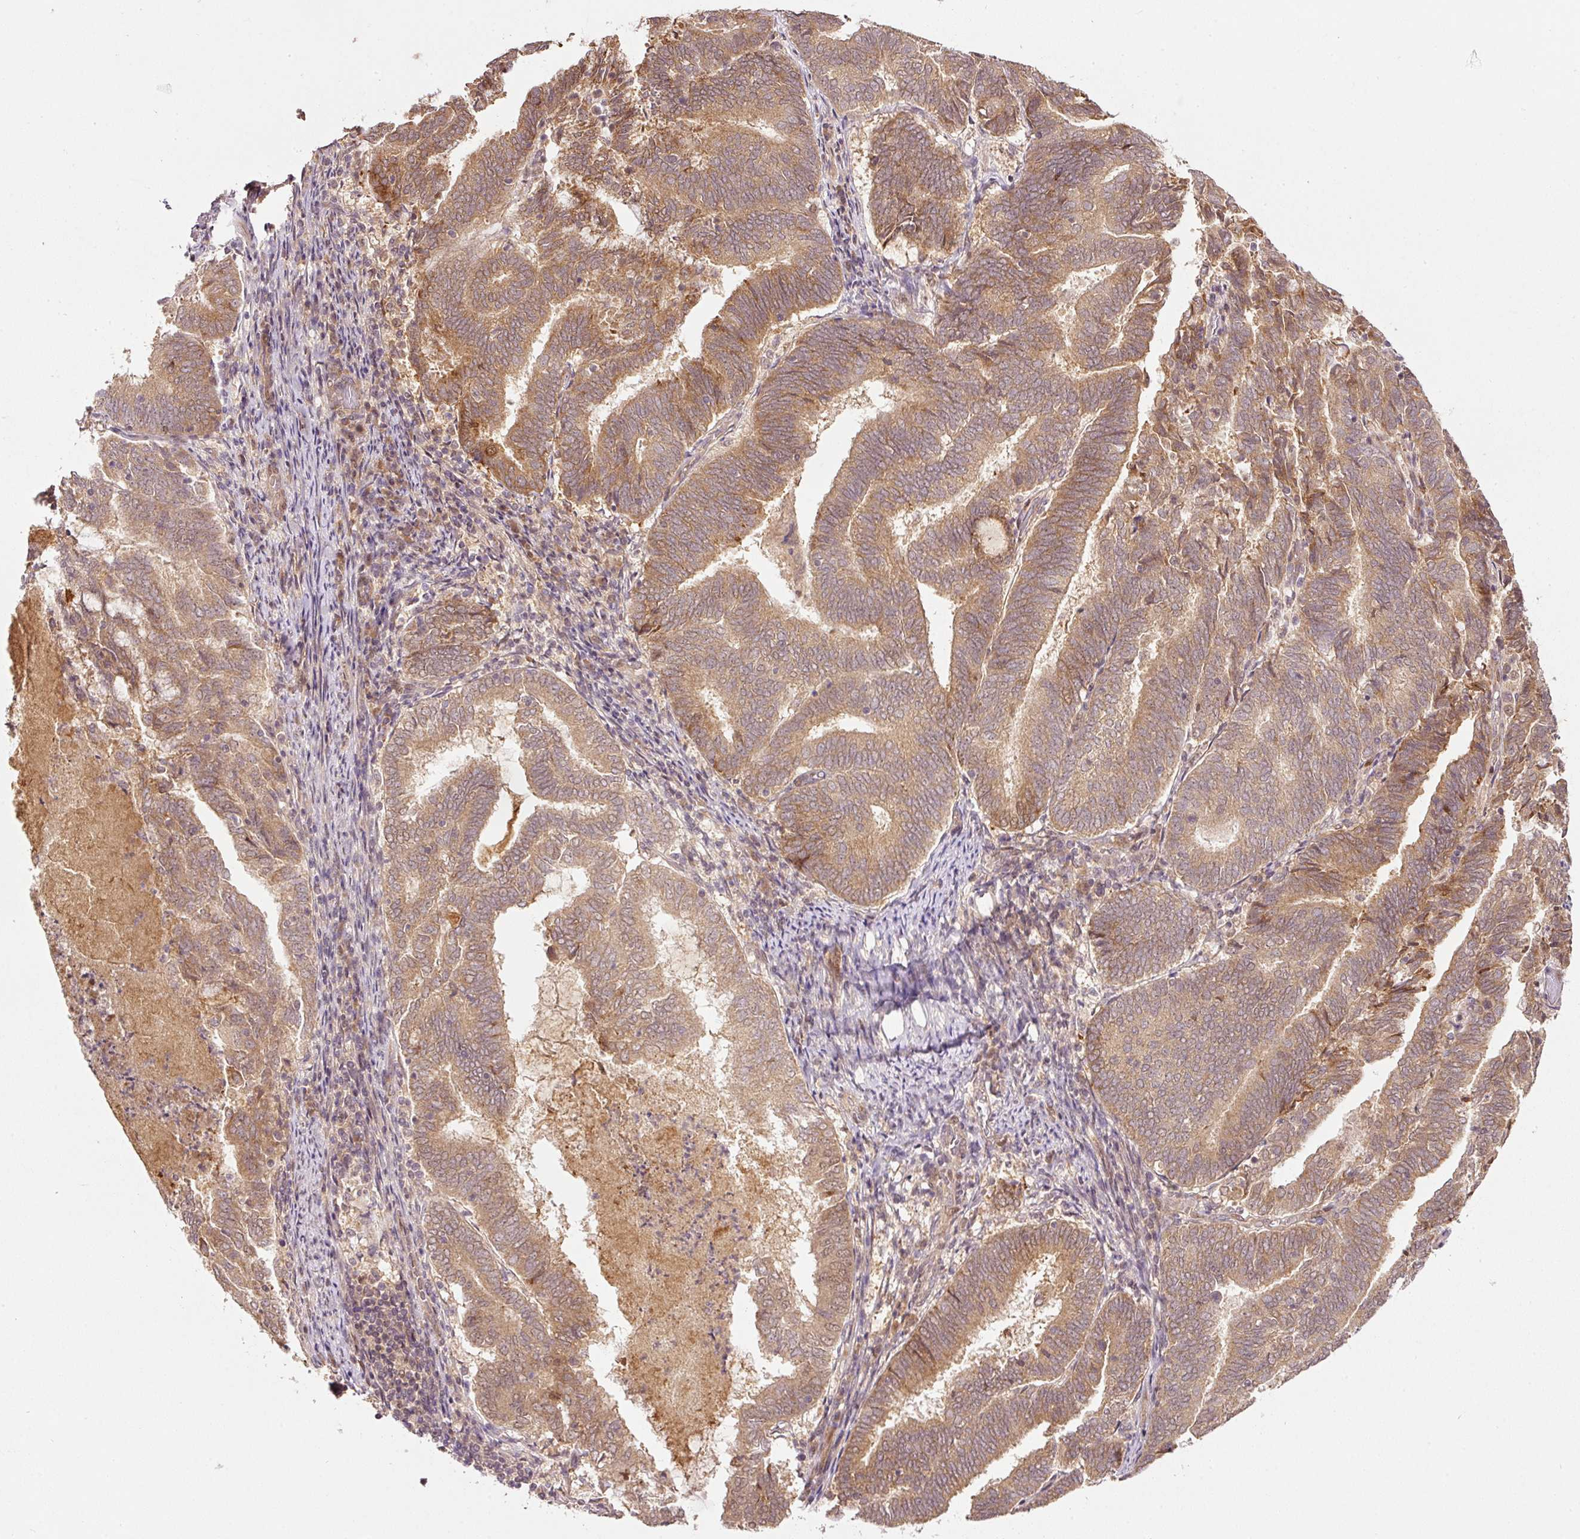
{"staining": {"intensity": "moderate", "quantity": ">75%", "location": "cytoplasmic/membranous"}, "tissue": "endometrial cancer", "cell_type": "Tumor cells", "image_type": "cancer", "snomed": [{"axis": "morphology", "description": "Adenocarcinoma, NOS"}, {"axis": "topography", "description": "Endometrium"}], "caption": "Human adenocarcinoma (endometrial) stained for a protein (brown) displays moderate cytoplasmic/membranous positive positivity in approximately >75% of tumor cells.", "gene": "PCDHB1", "patient": {"sex": "female", "age": 80}}